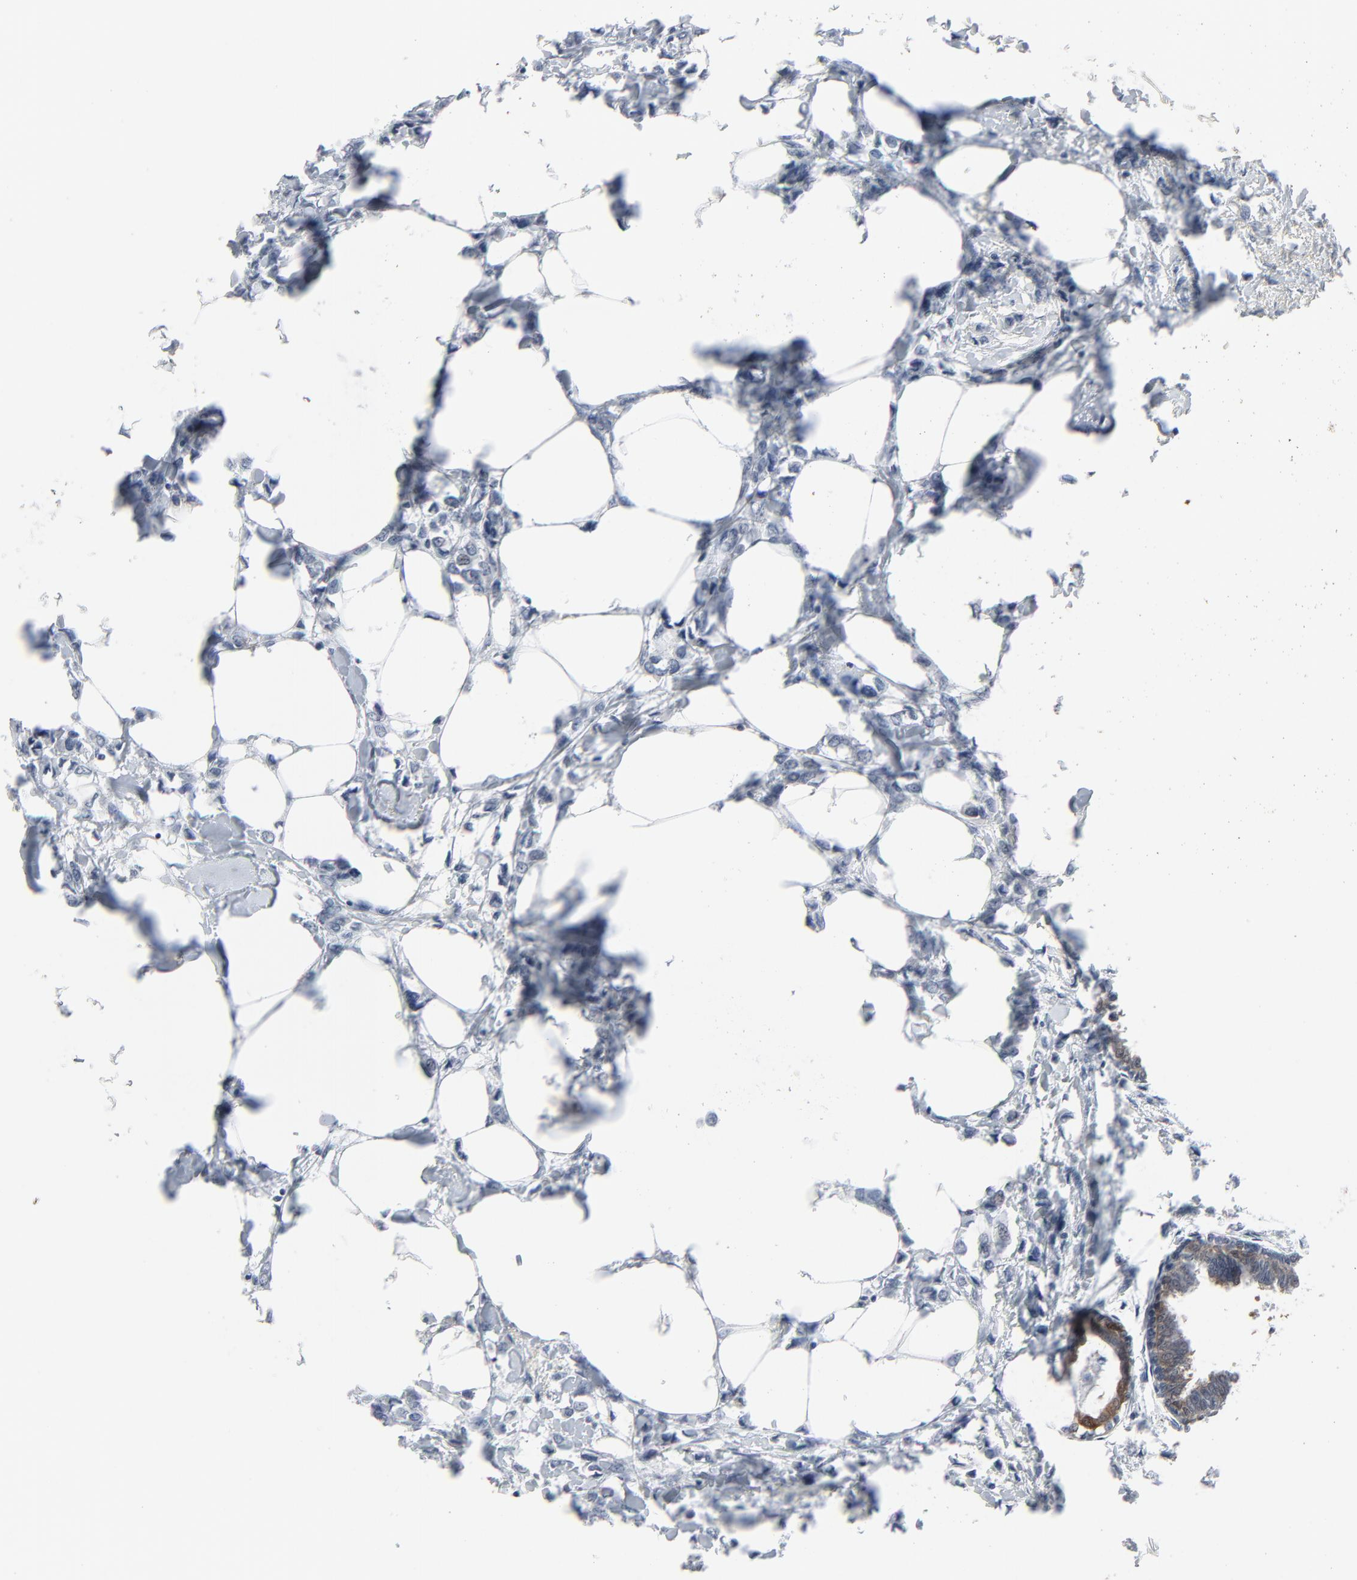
{"staining": {"intensity": "weak", "quantity": "25%-75%", "location": "cytoplasmic/membranous"}, "tissue": "breast cancer", "cell_type": "Tumor cells", "image_type": "cancer", "snomed": [{"axis": "morphology", "description": "Lobular carcinoma"}, {"axis": "topography", "description": "Breast"}], "caption": "Immunohistochemical staining of breast cancer (lobular carcinoma) reveals weak cytoplasmic/membranous protein staining in about 25%-75% of tumor cells.", "gene": "PHGDH", "patient": {"sex": "female", "age": 51}}